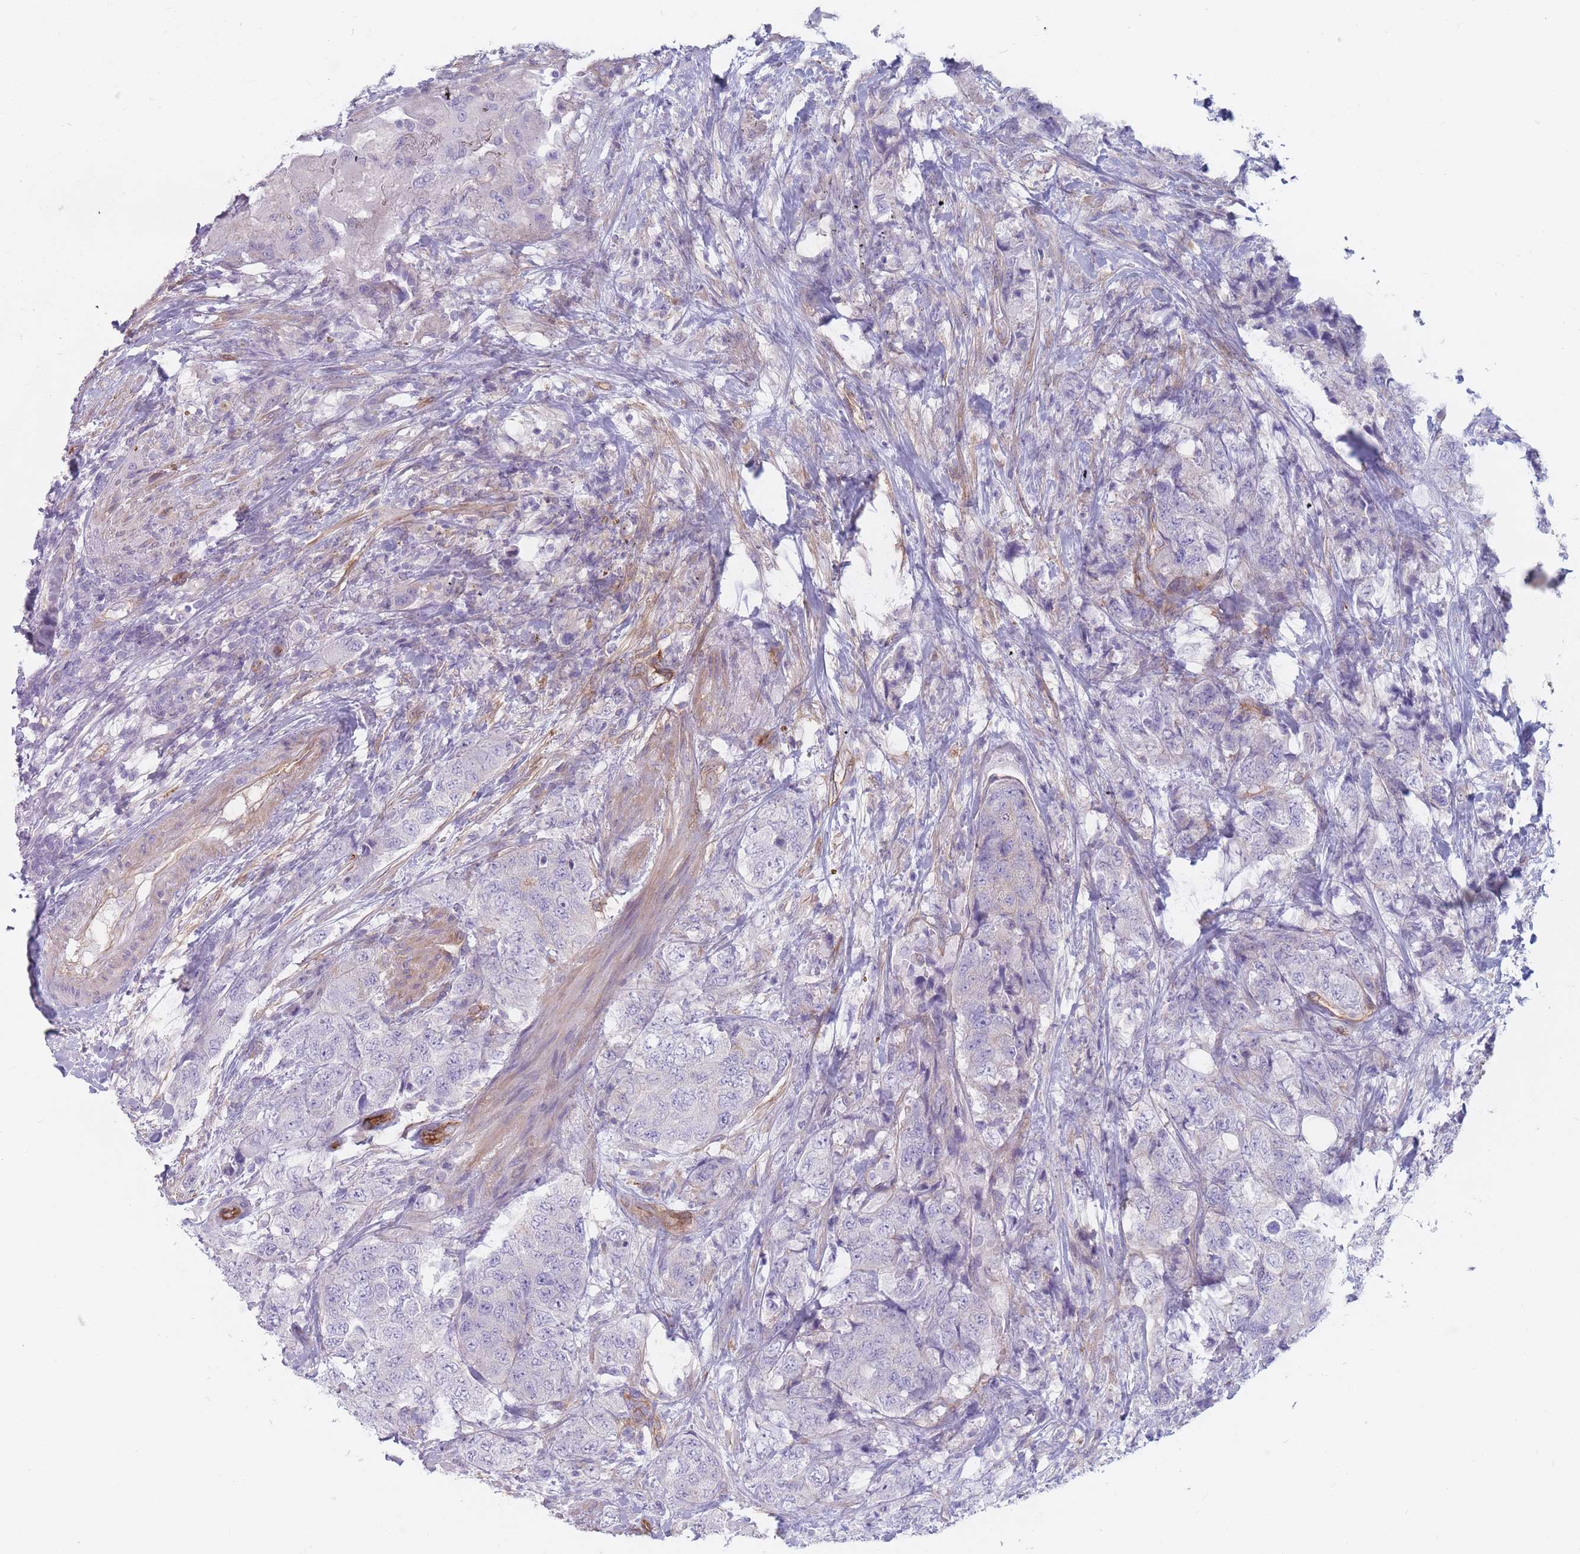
{"staining": {"intensity": "negative", "quantity": "none", "location": "none"}, "tissue": "urothelial cancer", "cell_type": "Tumor cells", "image_type": "cancer", "snomed": [{"axis": "morphology", "description": "Urothelial carcinoma, High grade"}, {"axis": "topography", "description": "Urinary bladder"}], "caption": "This is an immunohistochemistry (IHC) photomicrograph of human high-grade urothelial carcinoma. There is no positivity in tumor cells.", "gene": "PLPP1", "patient": {"sex": "female", "age": 78}}